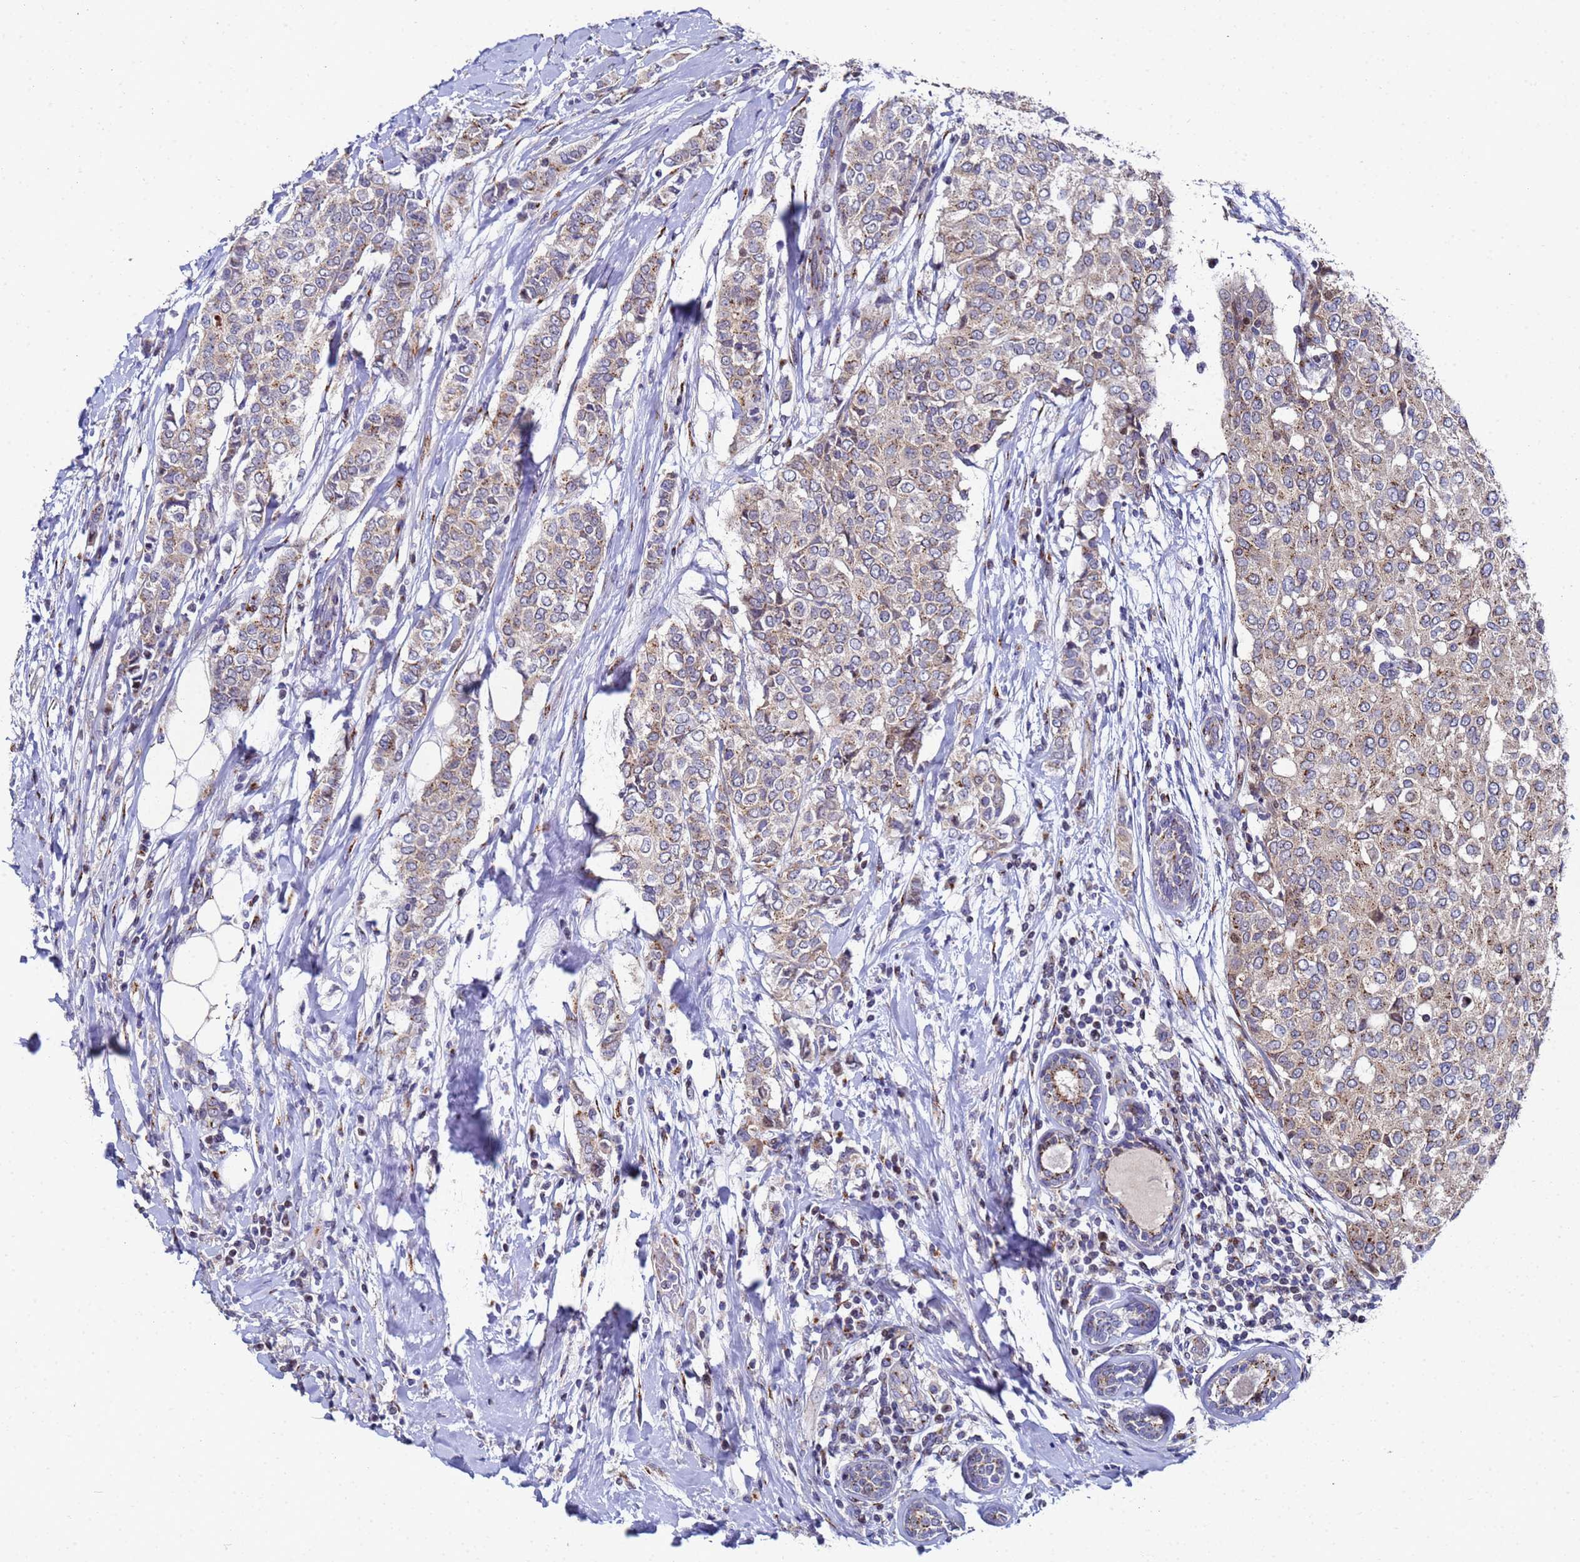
{"staining": {"intensity": "weak", "quantity": ">75%", "location": "cytoplasmic/membranous"}, "tissue": "breast cancer", "cell_type": "Tumor cells", "image_type": "cancer", "snomed": [{"axis": "morphology", "description": "Lobular carcinoma"}, {"axis": "topography", "description": "Breast"}], "caption": "Breast cancer tissue demonstrates weak cytoplasmic/membranous staining in about >75% of tumor cells, visualized by immunohistochemistry.", "gene": "NSUN6", "patient": {"sex": "female", "age": 51}}